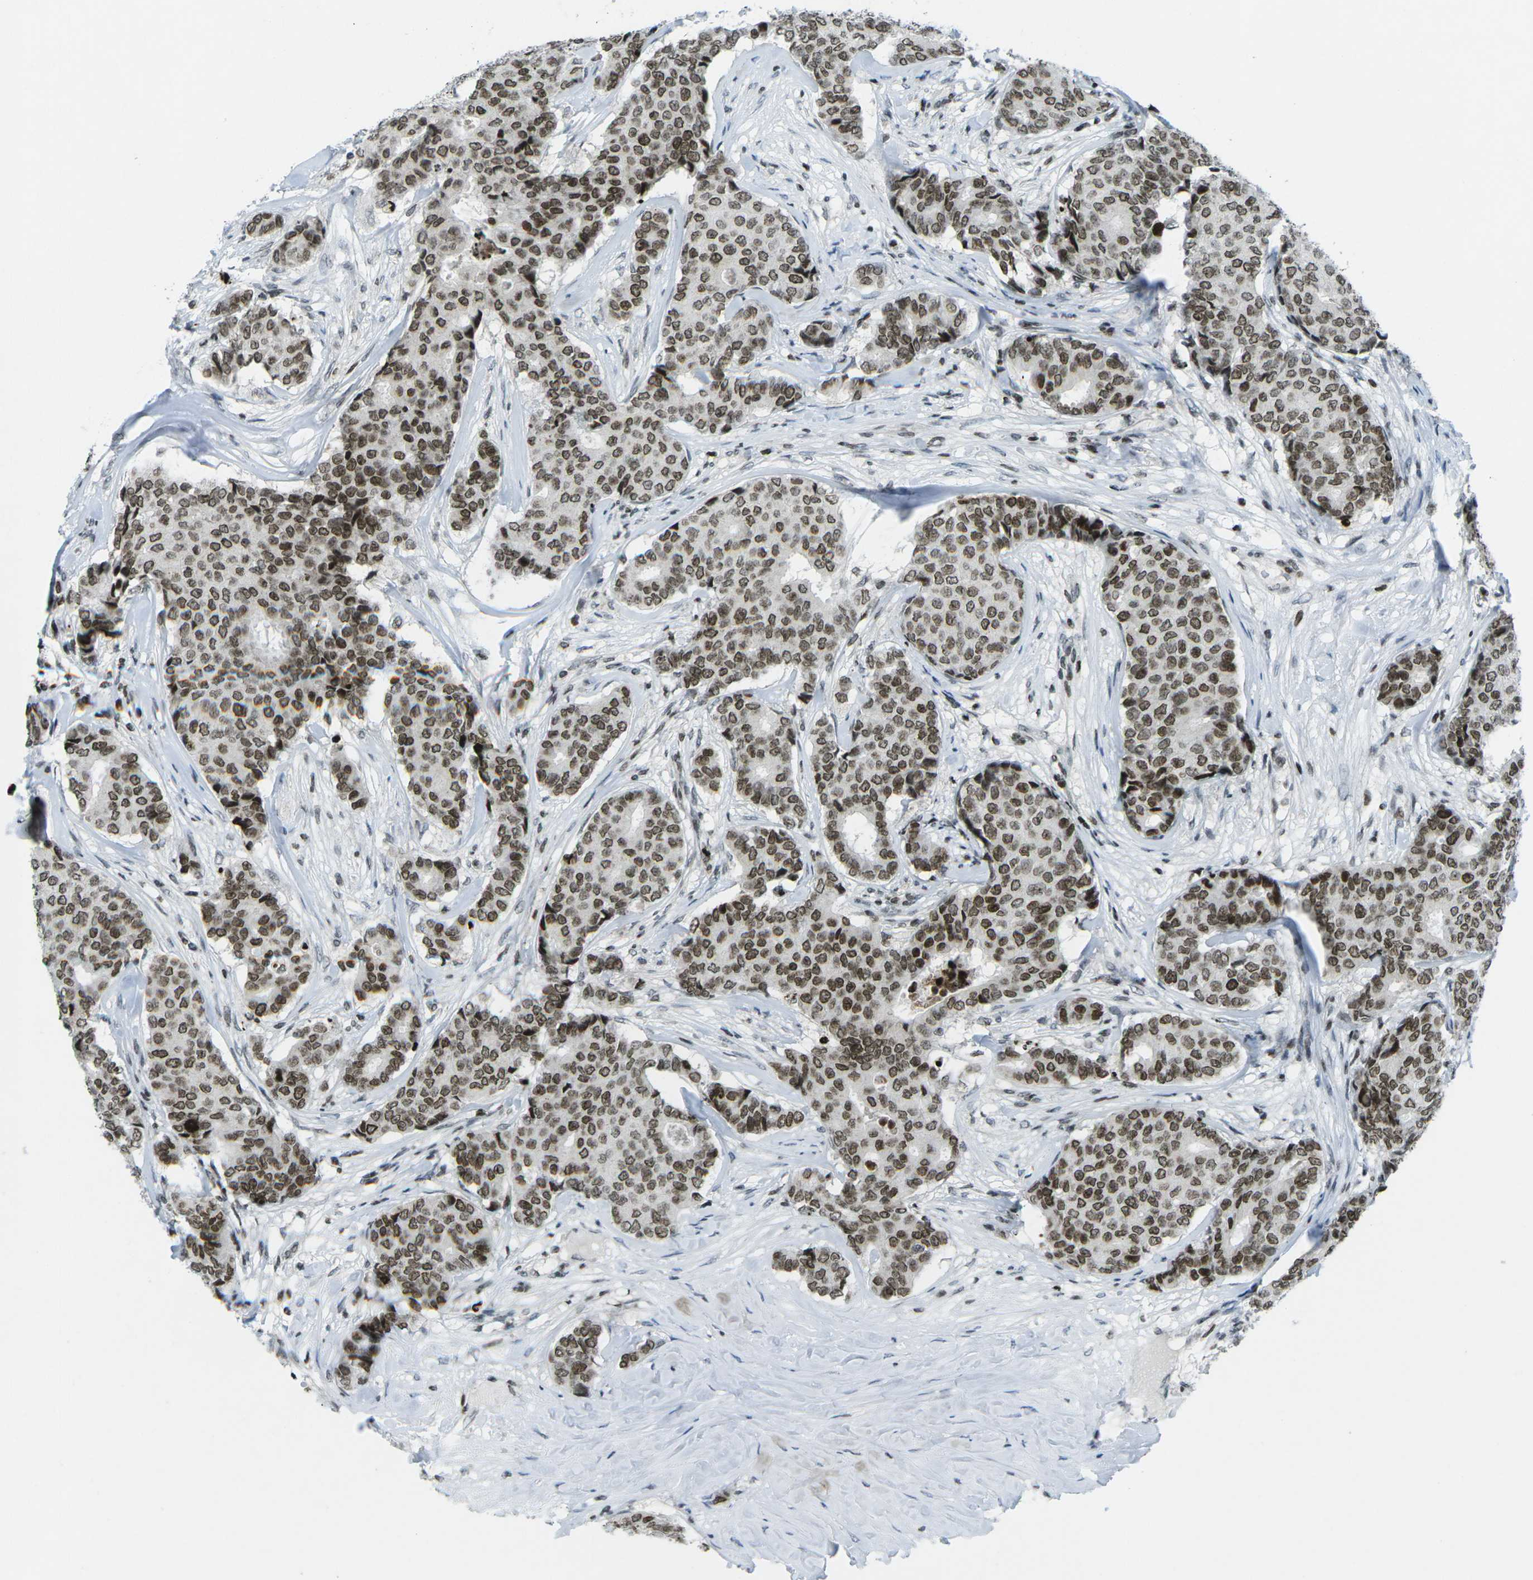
{"staining": {"intensity": "strong", "quantity": ">75%", "location": "nuclear"}, "tissue": "breast cancer", "cell_type": "Tumor cells", "image_type": "cancer", "snomed": [{"axis": "morphology", "description": "Duct carcinoma"}, {"axis": "topography", "description": "Breast"}], "caption": "Breast cancer (intraductal carcinoma) stained with DAB IHC exhibits high levels of strong nuclear staining in about >75% of tumor cells. The staining was performed using DAB, with brown indicating positive protein expression. Nuclei are stained blue with hematoxylin.", "gene": "EME1", "patient": {"sex": "female", "age": 75}}